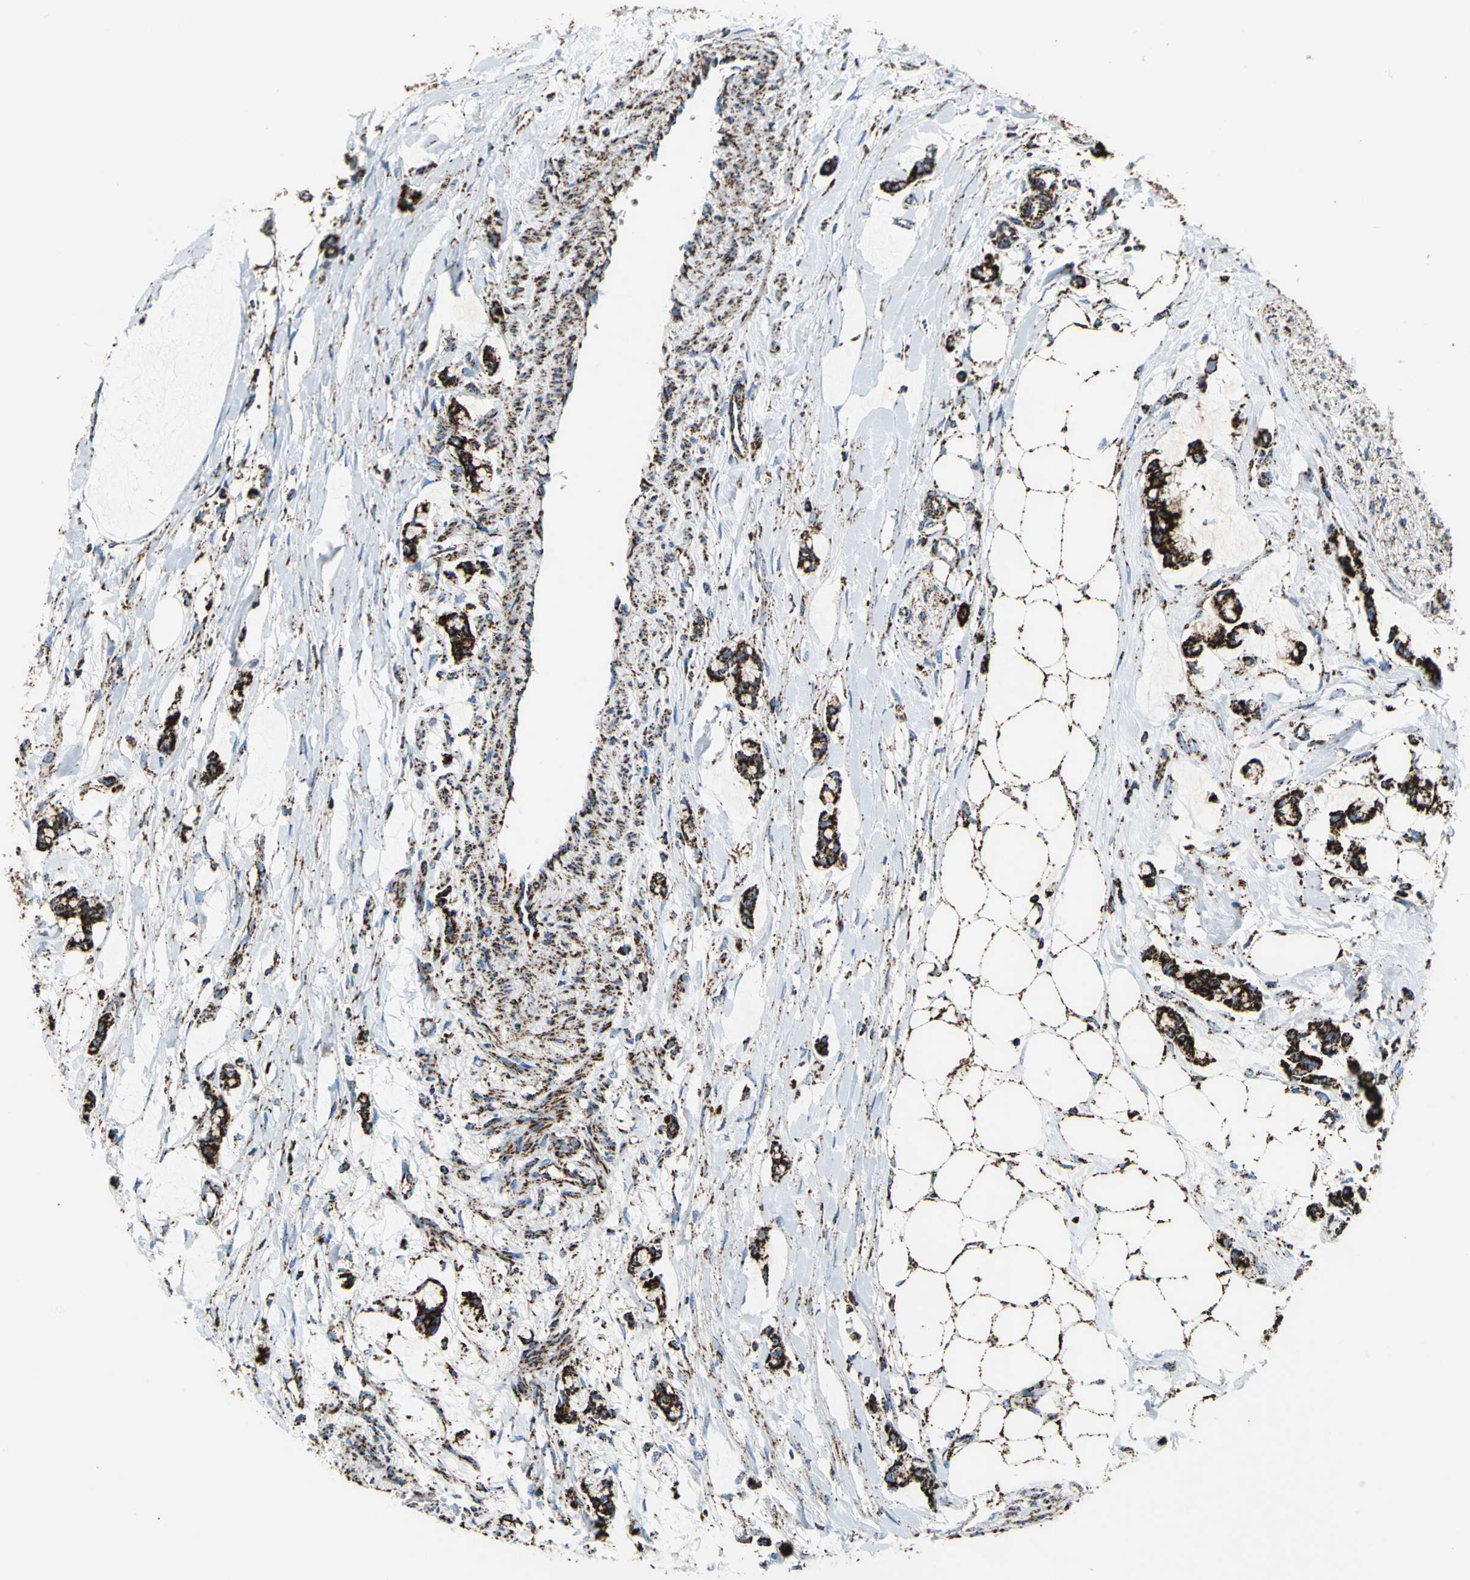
{"staining": {"intensity": "strong", "quantity": ">75%", "location": "cytoplasmic/membranous"}, "tissue": "colorectal cancer", "cell_type": "Tumor cells", "image_type": "cancer", "snomed": [{"axis": "morphology", "description": "Normal tissue, NOS"}, {"axis": "morphology", "description": "Adenocarcinoma, NOS"}, {"axis": "topography", "description": "Colon"}, {"axis": "topography", "description": "Peripheral nerve tissue"}], "caption": "A high amount of strong cytoplasmic/membranous staining is appreciated in approximately >75% of tumor cells in colorectal adenocarcinoma tissue. (DAB IHC, brown staining for protein, blue staining for nuclei).", "gene": "ECH1", "patient": {"sex": "male", "age": 14}}